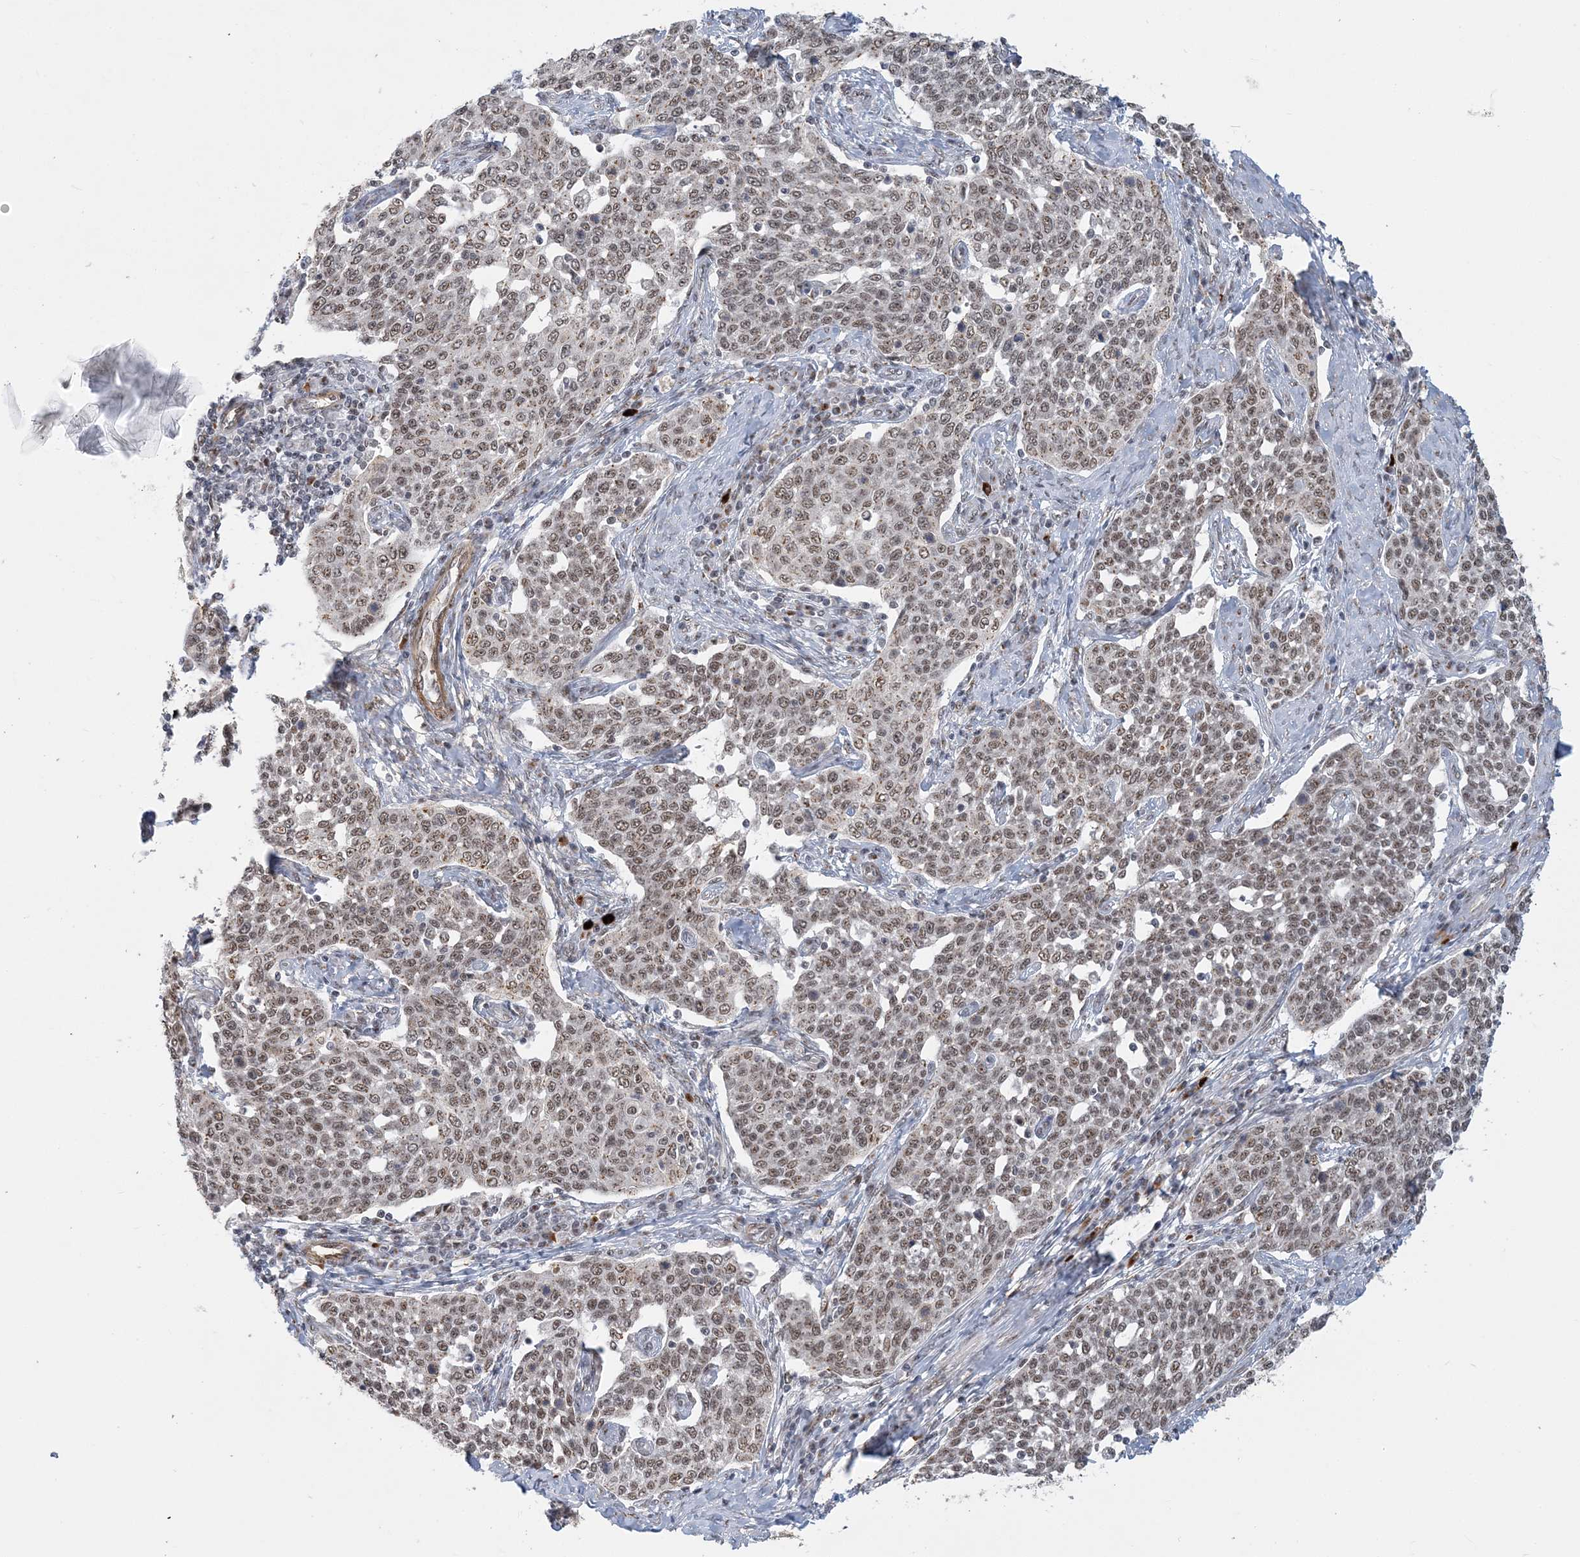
{"staining": {"intensity": "moderate", "quantity": ">75%", "location": "nuclear"}, "tissue": "cervical cancer", "cell_type": "Tumor cells", "image_type": "cancer", "snomed": [{"axis": "morphology", "description": "Squamous cell carcinoma, NOS"}, {"axis": "topography", "description": "Cervix"}], "caption": "Immunohistochemical staining of human squamous cell carcinoma (cervical) displays moderate nuclear protein expression in about >75% of tumor cells. The protein of interest is shown in brown color, while the nuclei are stained blue.", "gene": "PLRG1", "patient": {"sex": "female", "age": 34}}